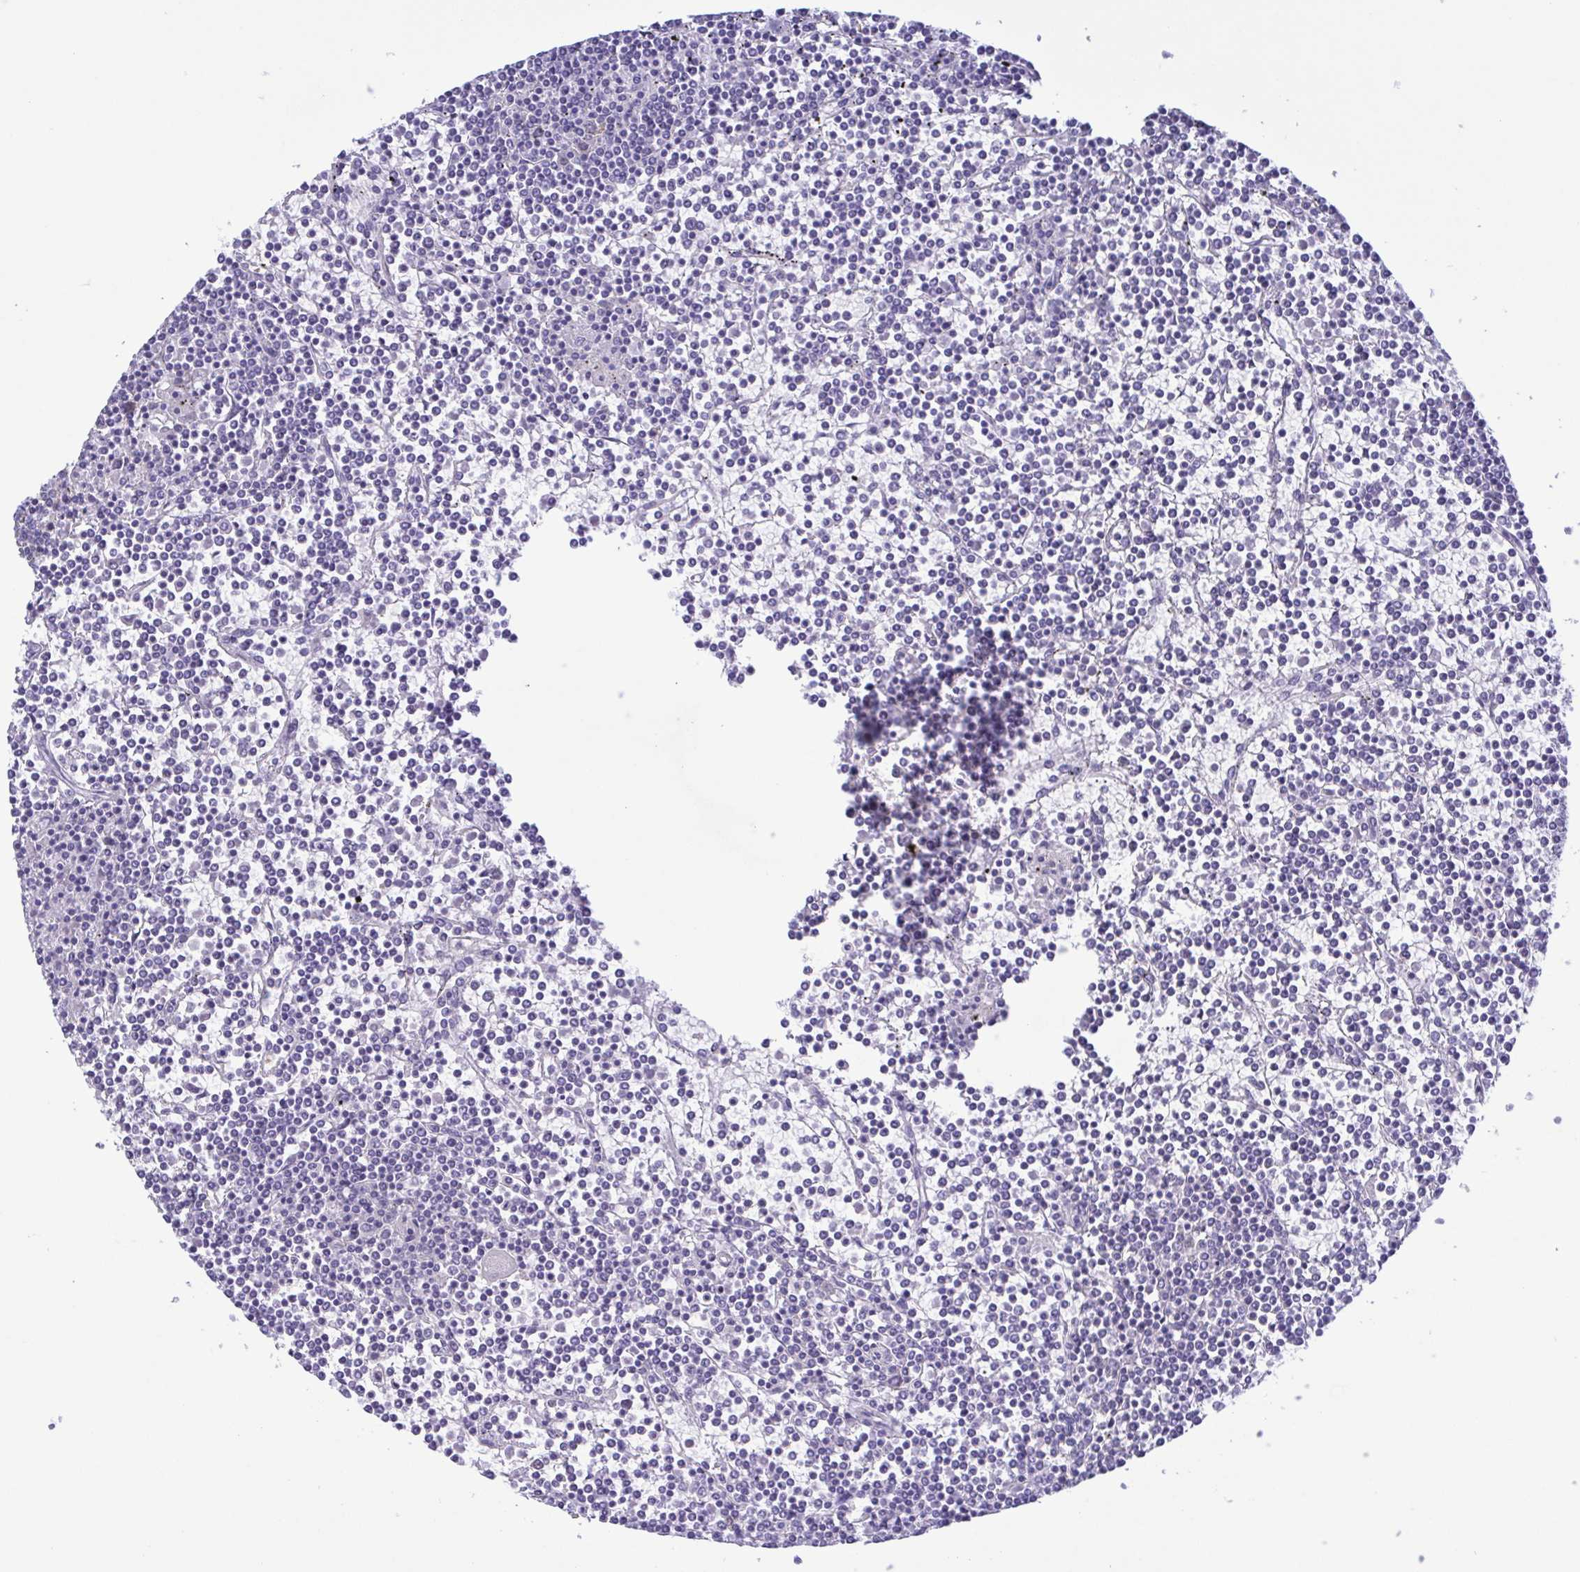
{"staining": {"intensity": "negative", "quantity": "none", "location": "none"}, "tissue": "lymphoma", "cell_type": "Tumor cells", "image_type": "cancer", "snomed": [{"axis": "morphology", "description": "Malignant lymphoma, non-Hodgkin's type, Low grade"}, {"axis": "topography", "description": "Spleen"}], "caption": "DAB immunohistochemical staining of human lymphoma exhibits no significant staining in tumor cells.", "gene": "TNNI3", "patient": {"sex": "female", "age": 19}}